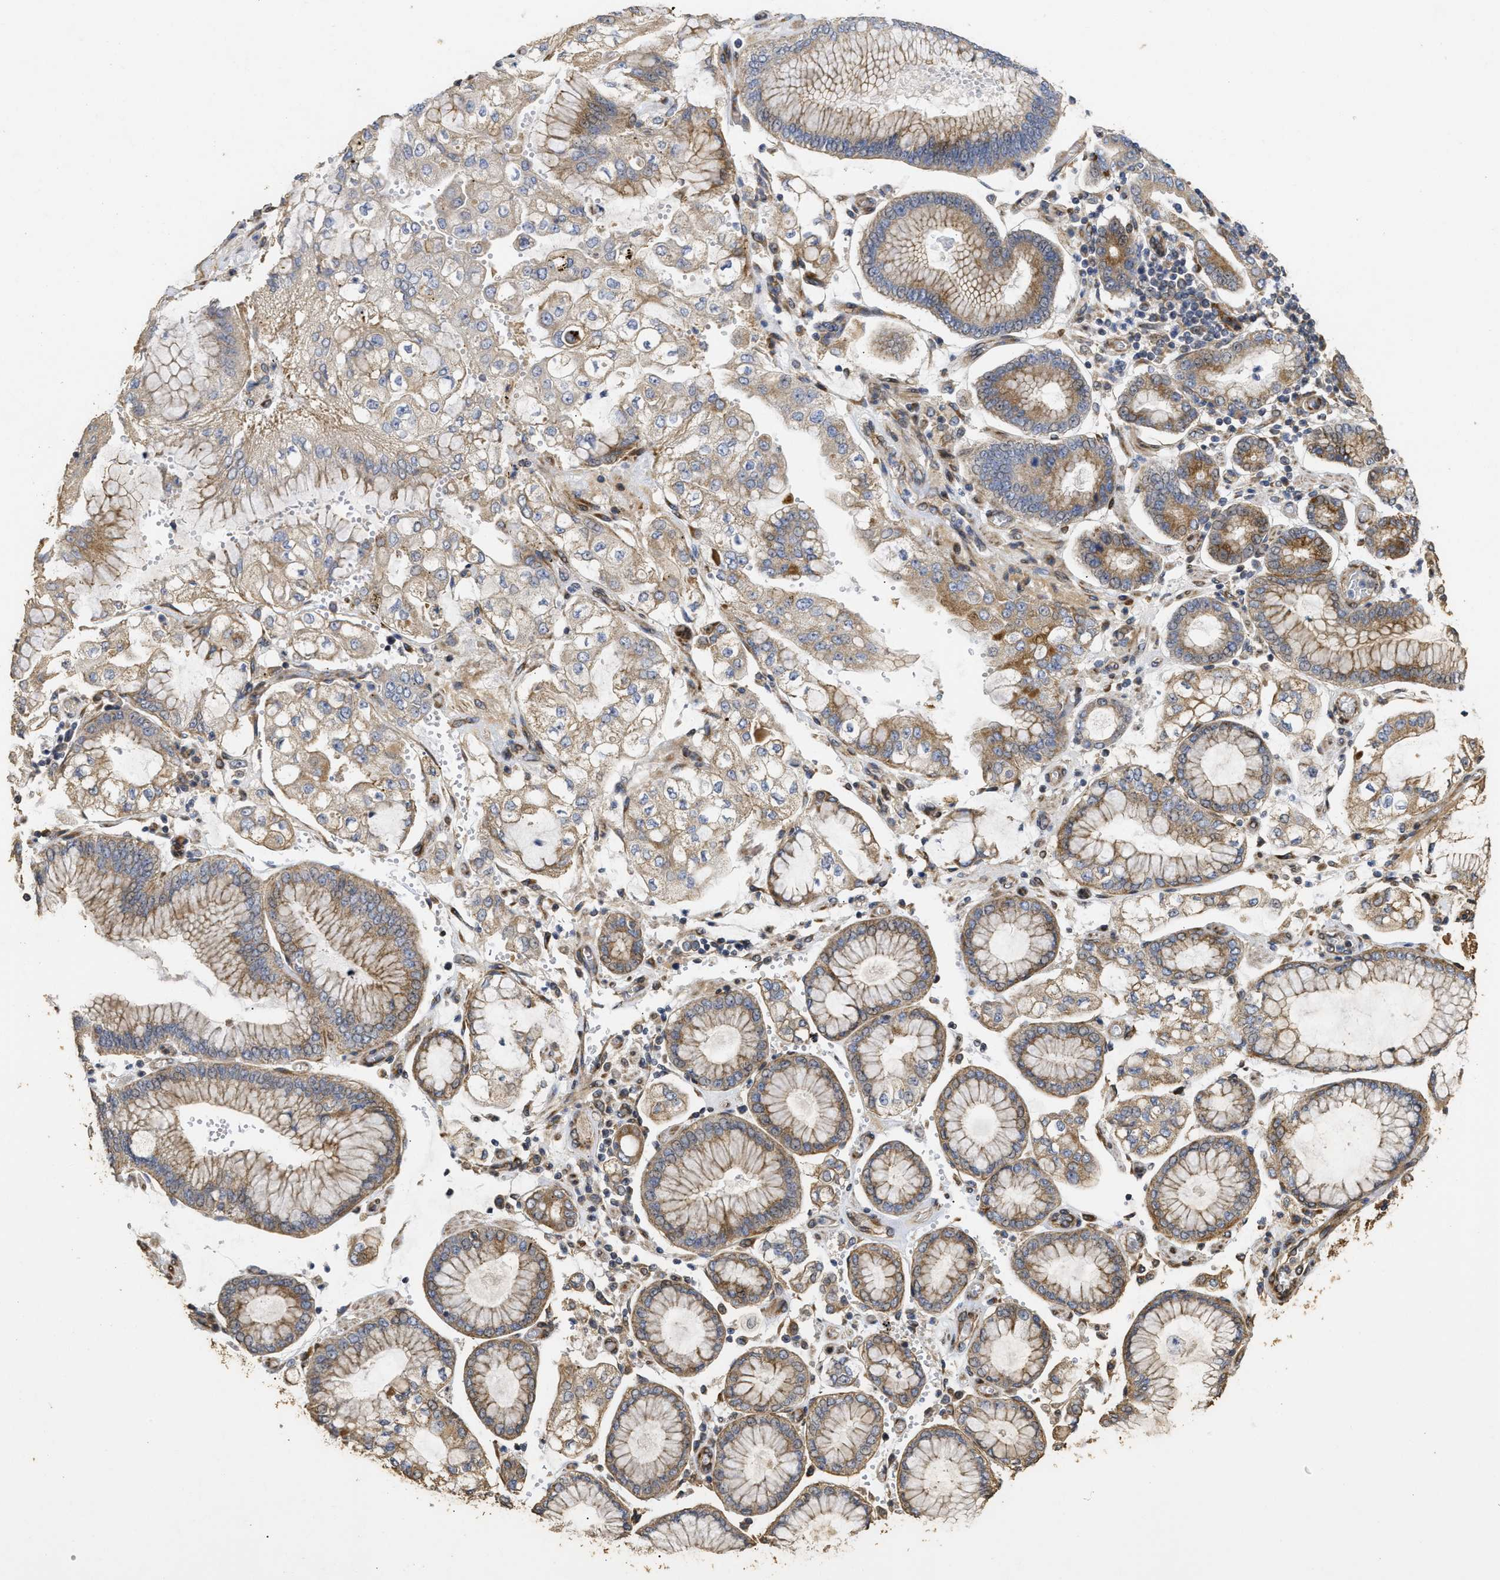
{"staining": {"intensity": "moderate", "quantity": "<25%", "location": "cytoplasmic/membranous"}, "tissue": "stomach cancer", "cell_type": "Tumor cells", "image_type": "cancer", "snomed": [{"axis": "morphology", "description": "Adenocarcinoma, NOS"}, {"axis": "topography", "description": "Stomach"}], "caption": "A brown stain shows moderate cytoplasmic/membranous staining of a protein in stomach cancer tumor cells. (DAB (3,3'-diaminobenzidine) IHC with brightfield microscopy, high magnification).", "gene": "NAV1", "patient": {"sex": "male", "age": 76}}